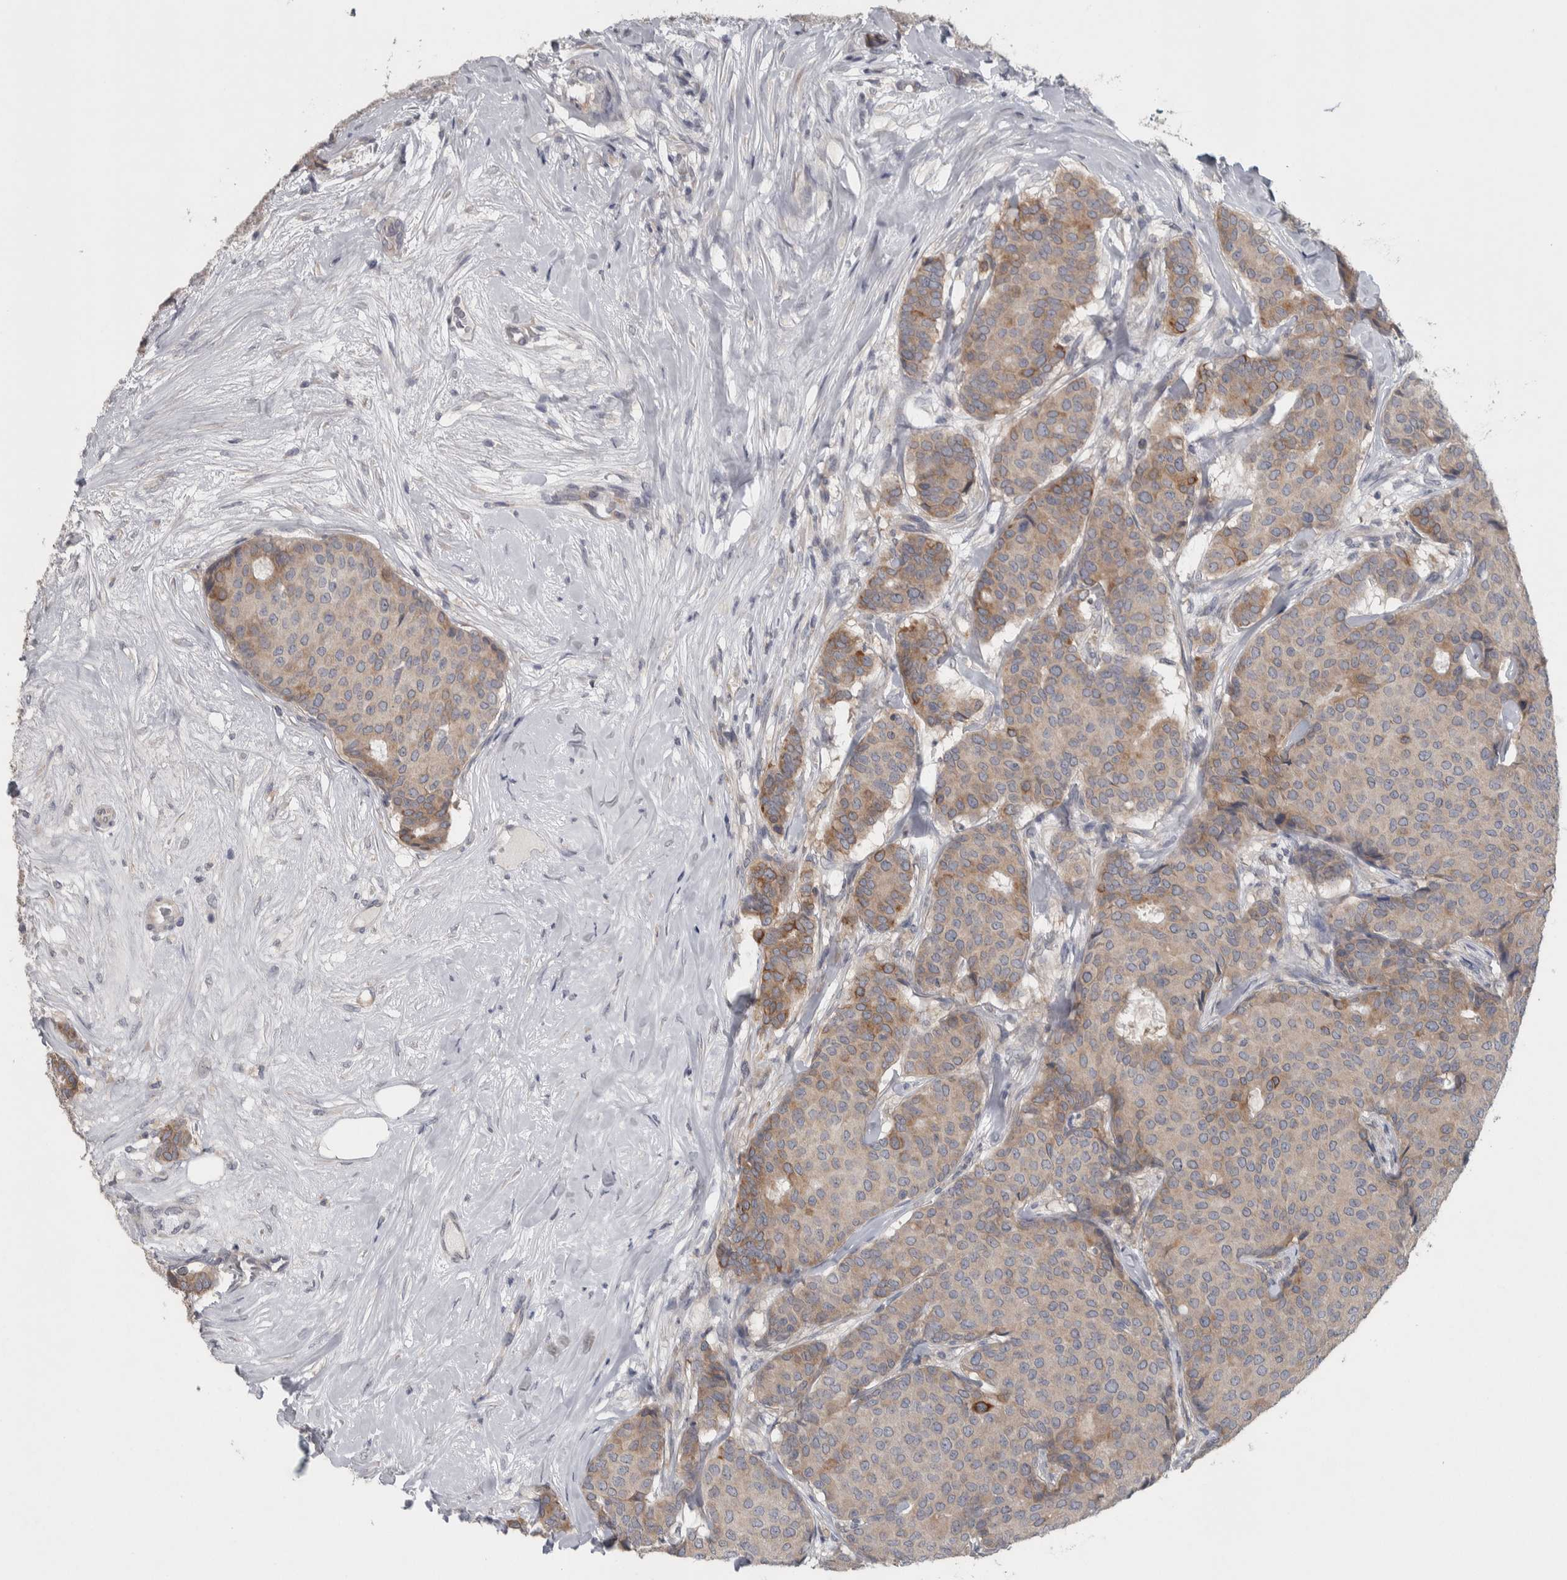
{"staining": {"intensity": "moderate", "quantity": "<25%", "location": "cytoplasmic/membranous"}, "tissue": "breast cancer", "cell_type": "Tumor cells", "image_type": "cancer", "snomed": [{"axis": "morphology", "description": "Duct carcinoma"}, {"axis": "topography", "description": "Breast"}], "caption": "Breast infiltrating ductal carcinoma stained with DAB immunohistochemistry (IHC) demonstrates low levels of moderate cytoplasmic/membranous expression in approximately <25% of tumor cells. (Stains: DAB in brown, nuclei in blue, Microscopy: brightfield microscopy at high magnification).", "gene": "SRP68", "patient": {"sex": "female", "age": 75}}